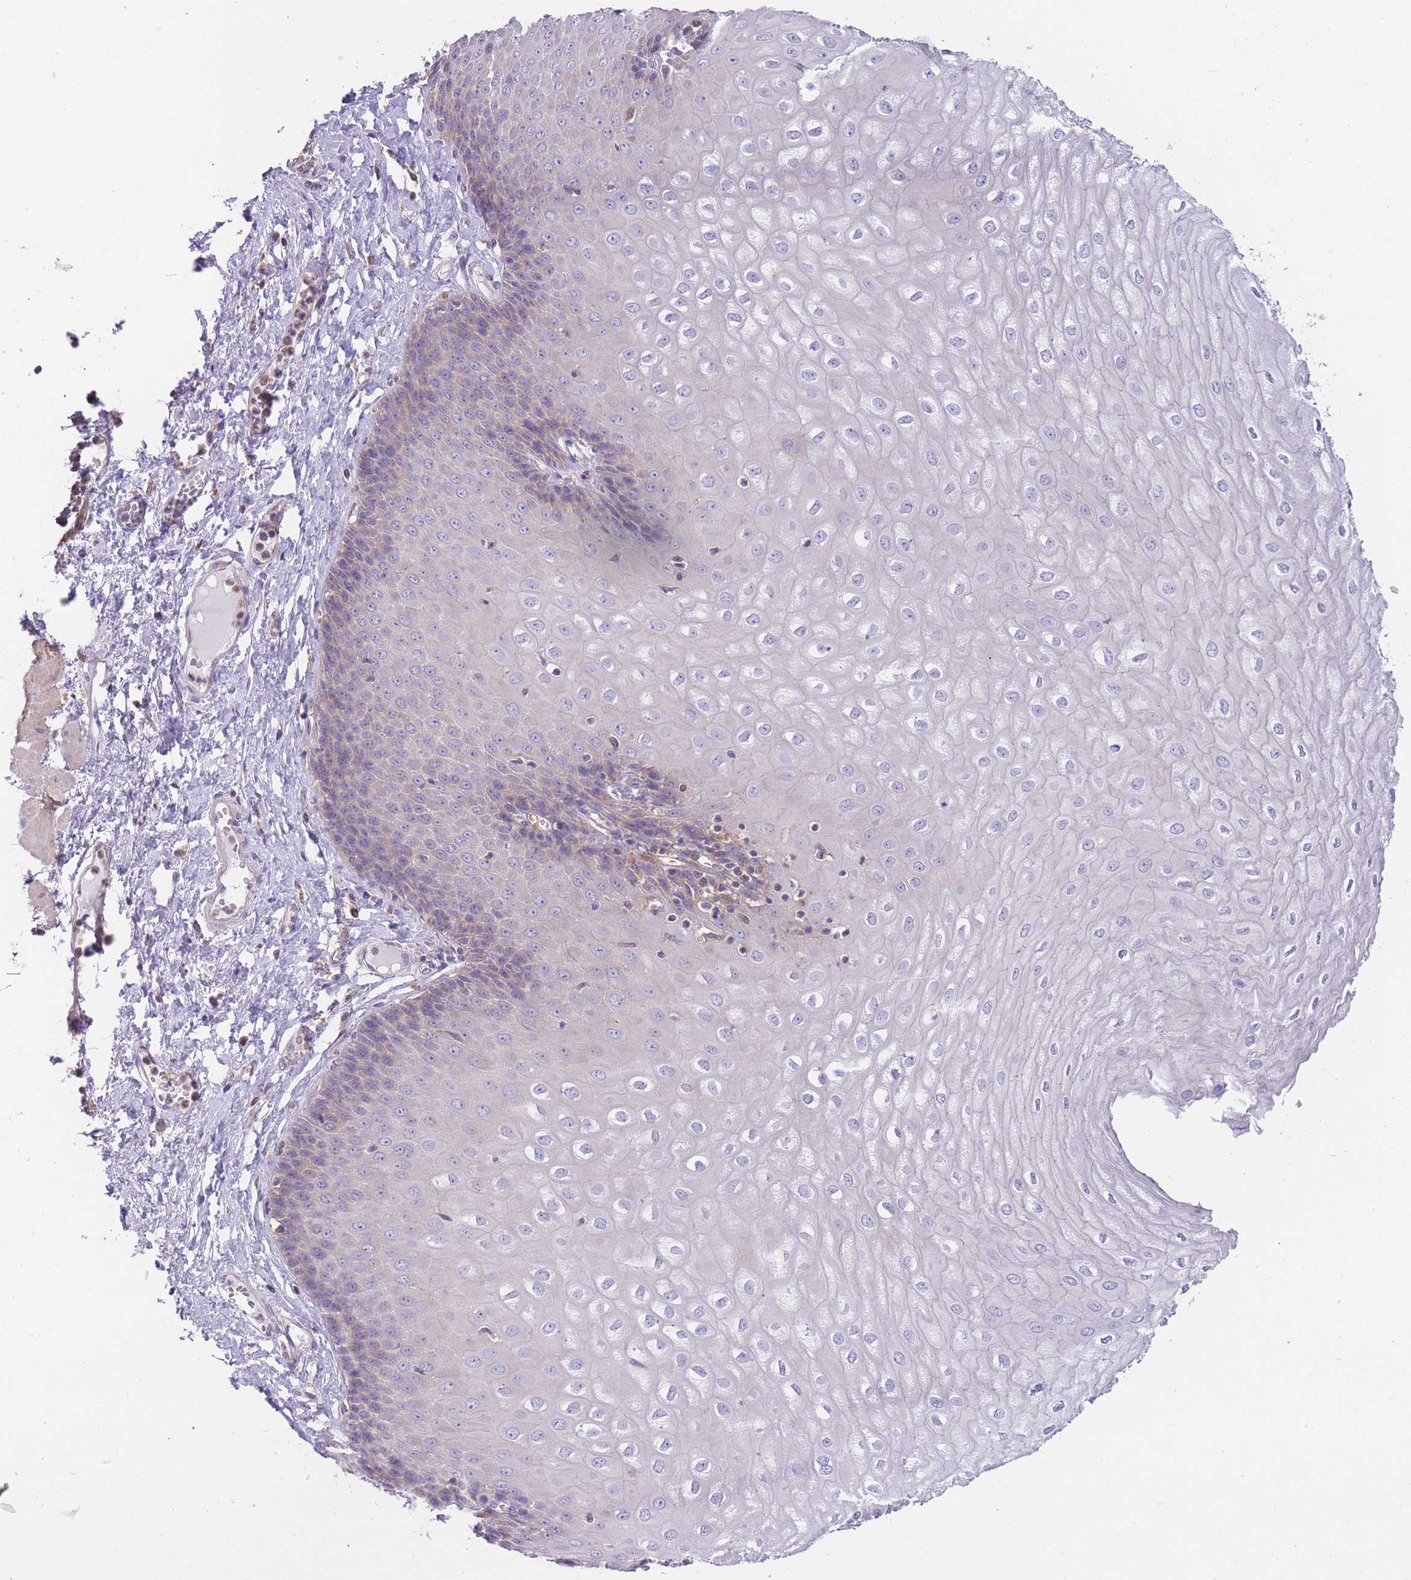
{"staining": {"intensity": "negative", "quantity": "none", "location": "none"}, "tissue": "esophagus", "cell_type": "Squamous epithelial cells", "image_type": "normal", "snomed": [{"axis": "morphology", "description": "Normal tissue, NOS"}, {"axis": "topography", "description": "Esophagus"}], "caption": "This image is of benign esophagus stained with immunohistochemistry to label a protein in brown with the nuclei are counter-stained blue. There is no expression in squamous epithelial cells.", "gene": "PRKAR1A", "patient": {"sex": "male", "age": 60}}